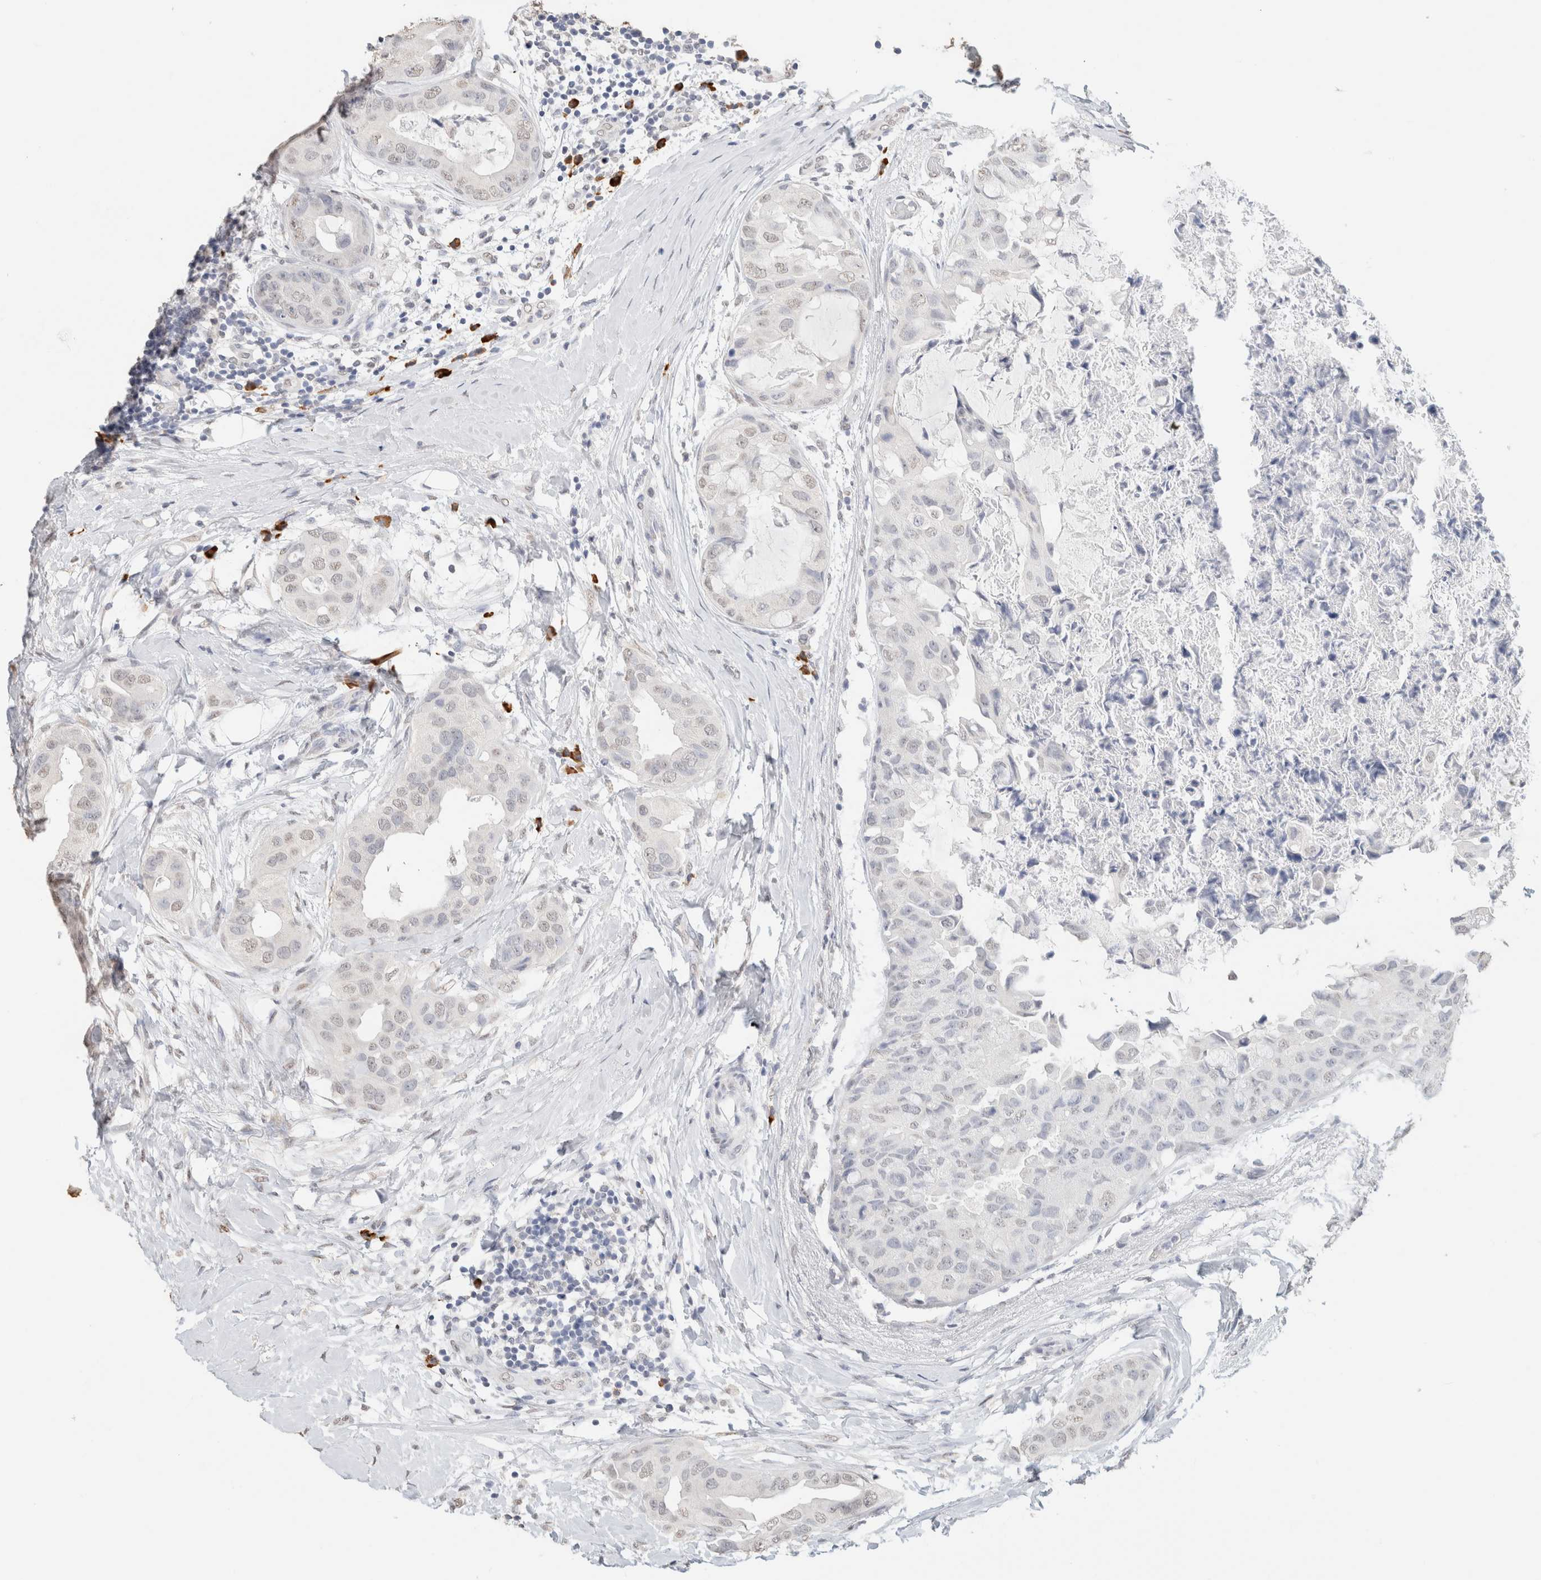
{"staining": {"intensity": "weak", "quantity": "<25%", "location": "nuclear"}, "tissue": "breast cancer", "cell_type": "Tumor cells", "image_type": "cancer", "snomed": [{"axis": "morphology", "description": "Duct carcinoma"}, {"axis": "topography", "description": "Breast"}], "caption": "Immunohistochemistry (IHC) of breast infiltrating ductal carcinoma reveals no positivity in tumor cells.", "gene": "CD80", "patient": {"sex": "female", "age": 40}}